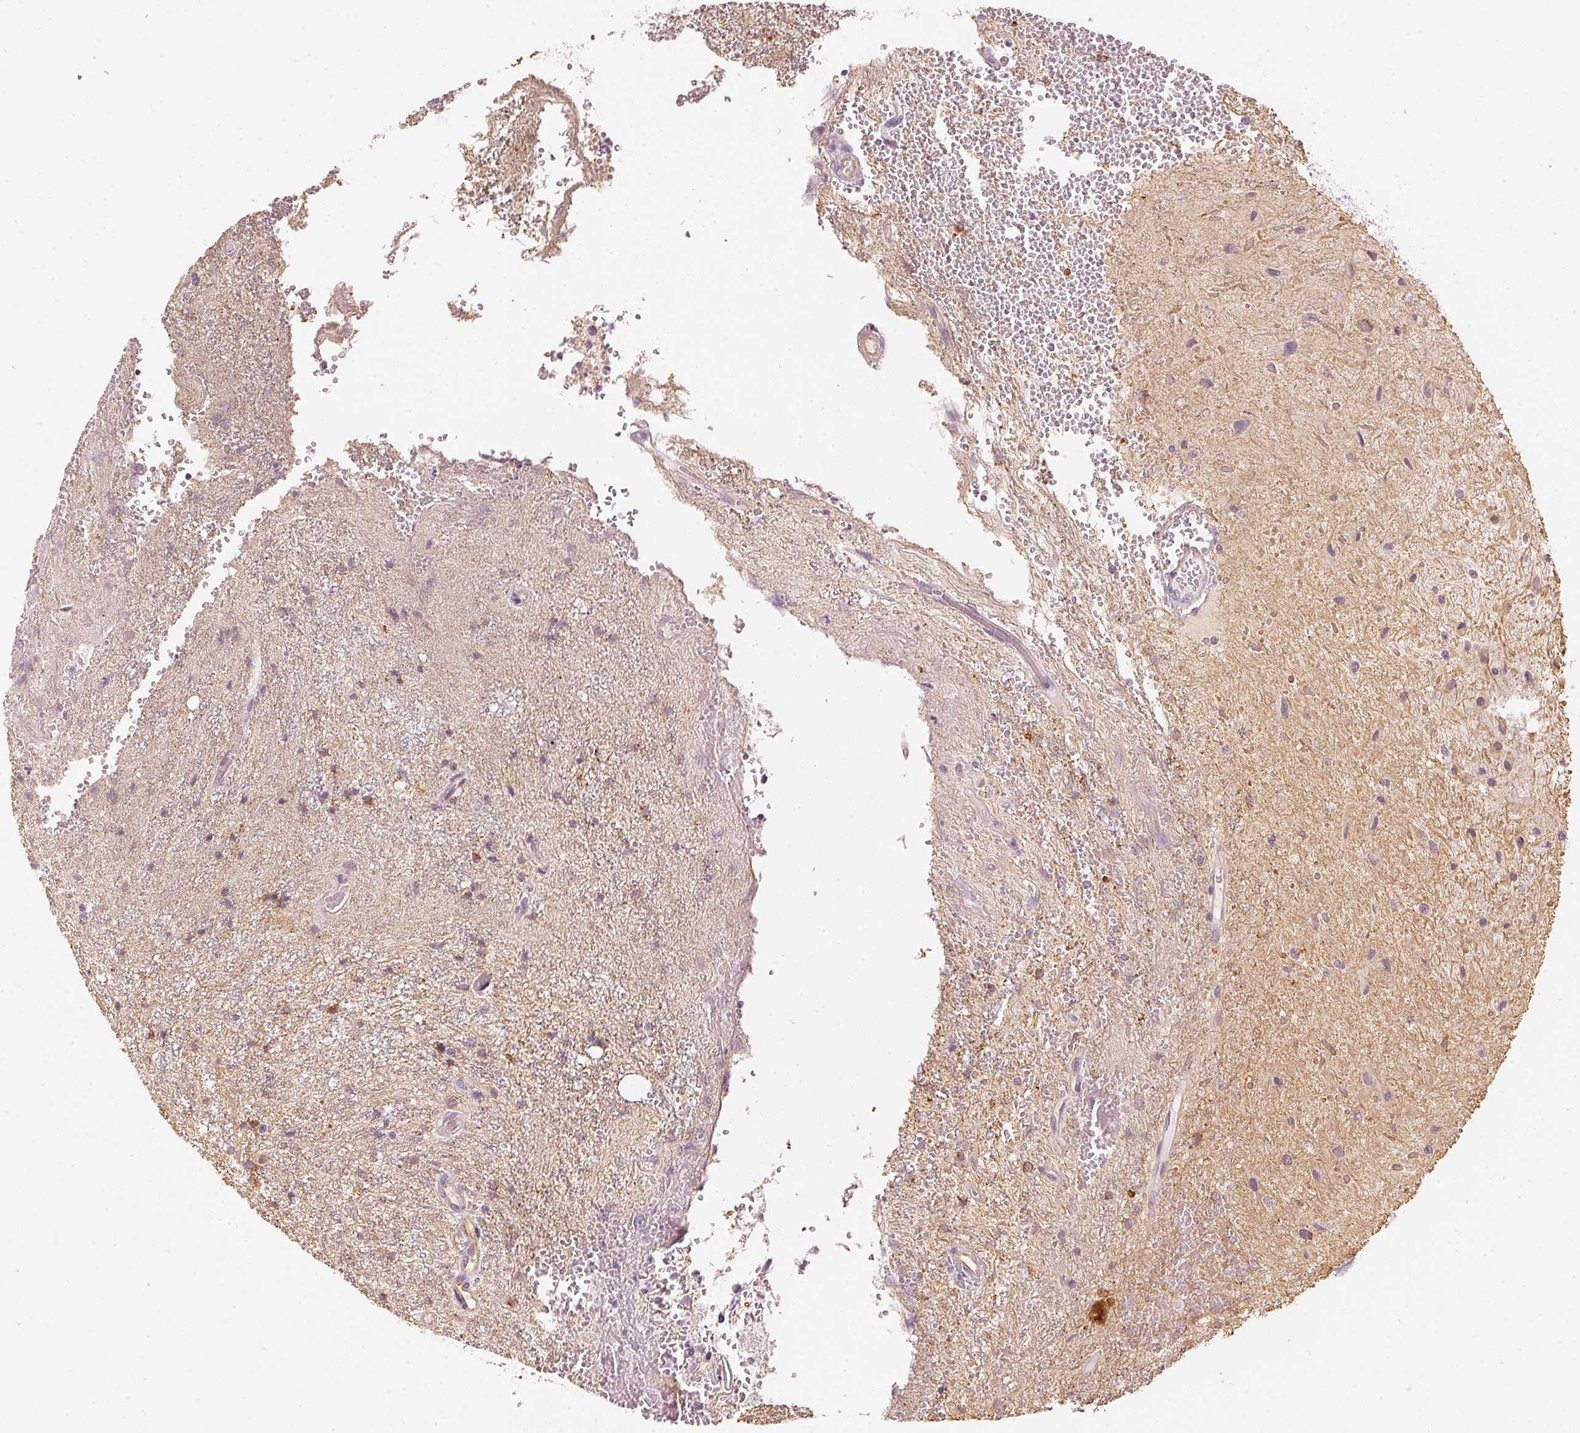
{"staining": {"intensity": "negative", "quantity": "none", "location": "none"}, "tissue": "glioma", "cell_type": "Tumor cells", "image_type": "cancer", "snomed": [{"axis": "morphology", "description": "Glioma, malignant, Low grade"}, {"axis": "topography", "description": "Cerebellum"}], "caption": "DAB (3,3'-diaminobenzidine) immunohistochemical staining of human glioma shows no significant positivity in tumor cells.", "gene": "APLP1", "patient": {"sex": "female", "age": 14}}